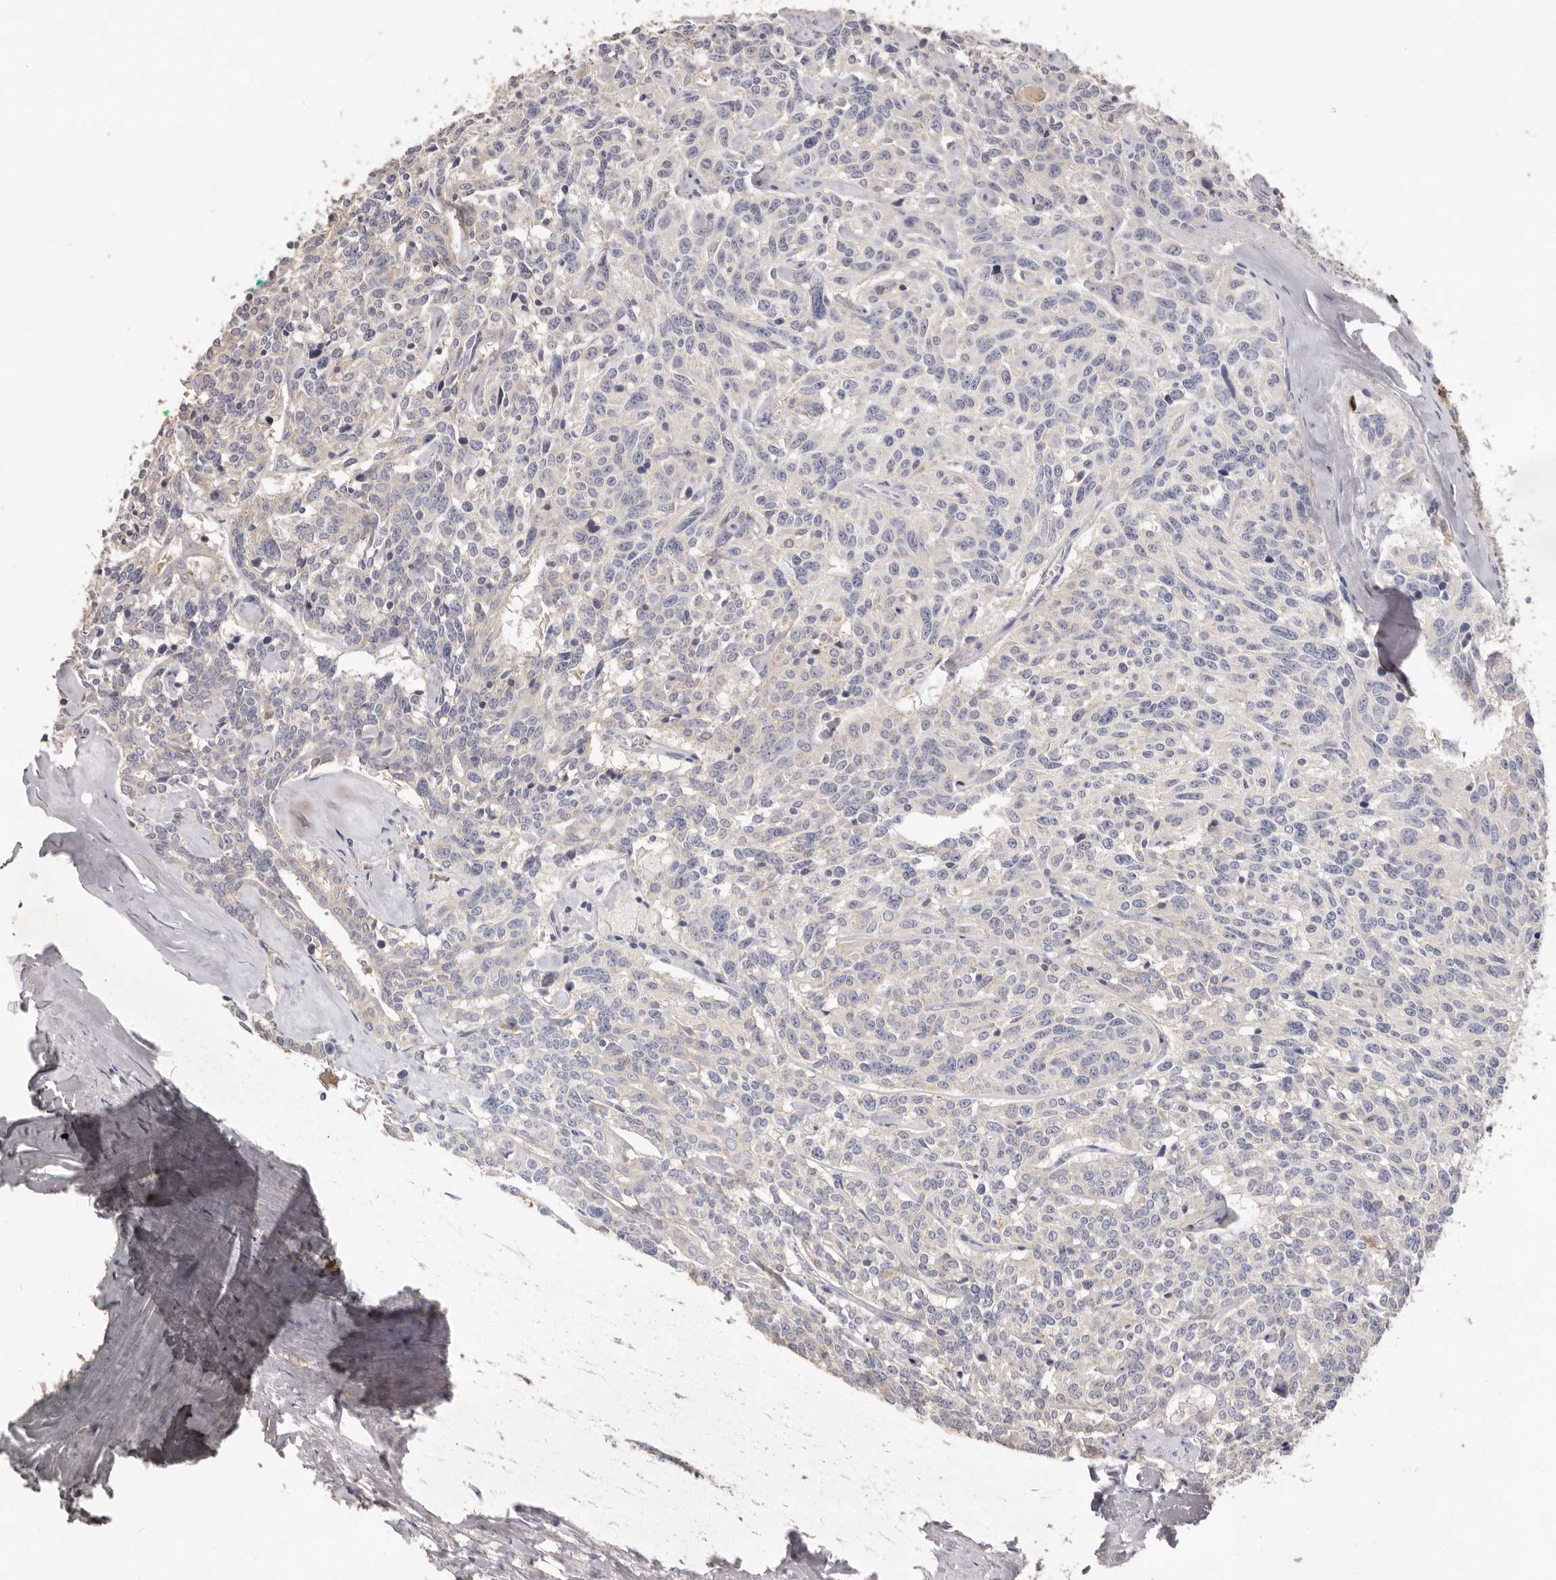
{"staining": {"intensity": "negative", "quantity": "none", "location": "none"}, "tissue": "carcinoid", "cell_type": "Tumor cells", "image_type": "cancer", "snomed": [{"axis": "morphology", "description": "Carcinoid, malignant, NOS"}, {"axis": "topography", "description": "Lung"}], "caption": "Immunohistochemistry photomicrograph of neoplastic tissue: carcinoid stained with DAB (3,3'-diaminobenzidine) demonstrates no significant protein expression in tumor cells.", "gene": "HCAR2", "patient": {"sex": "female", "age": 46}}